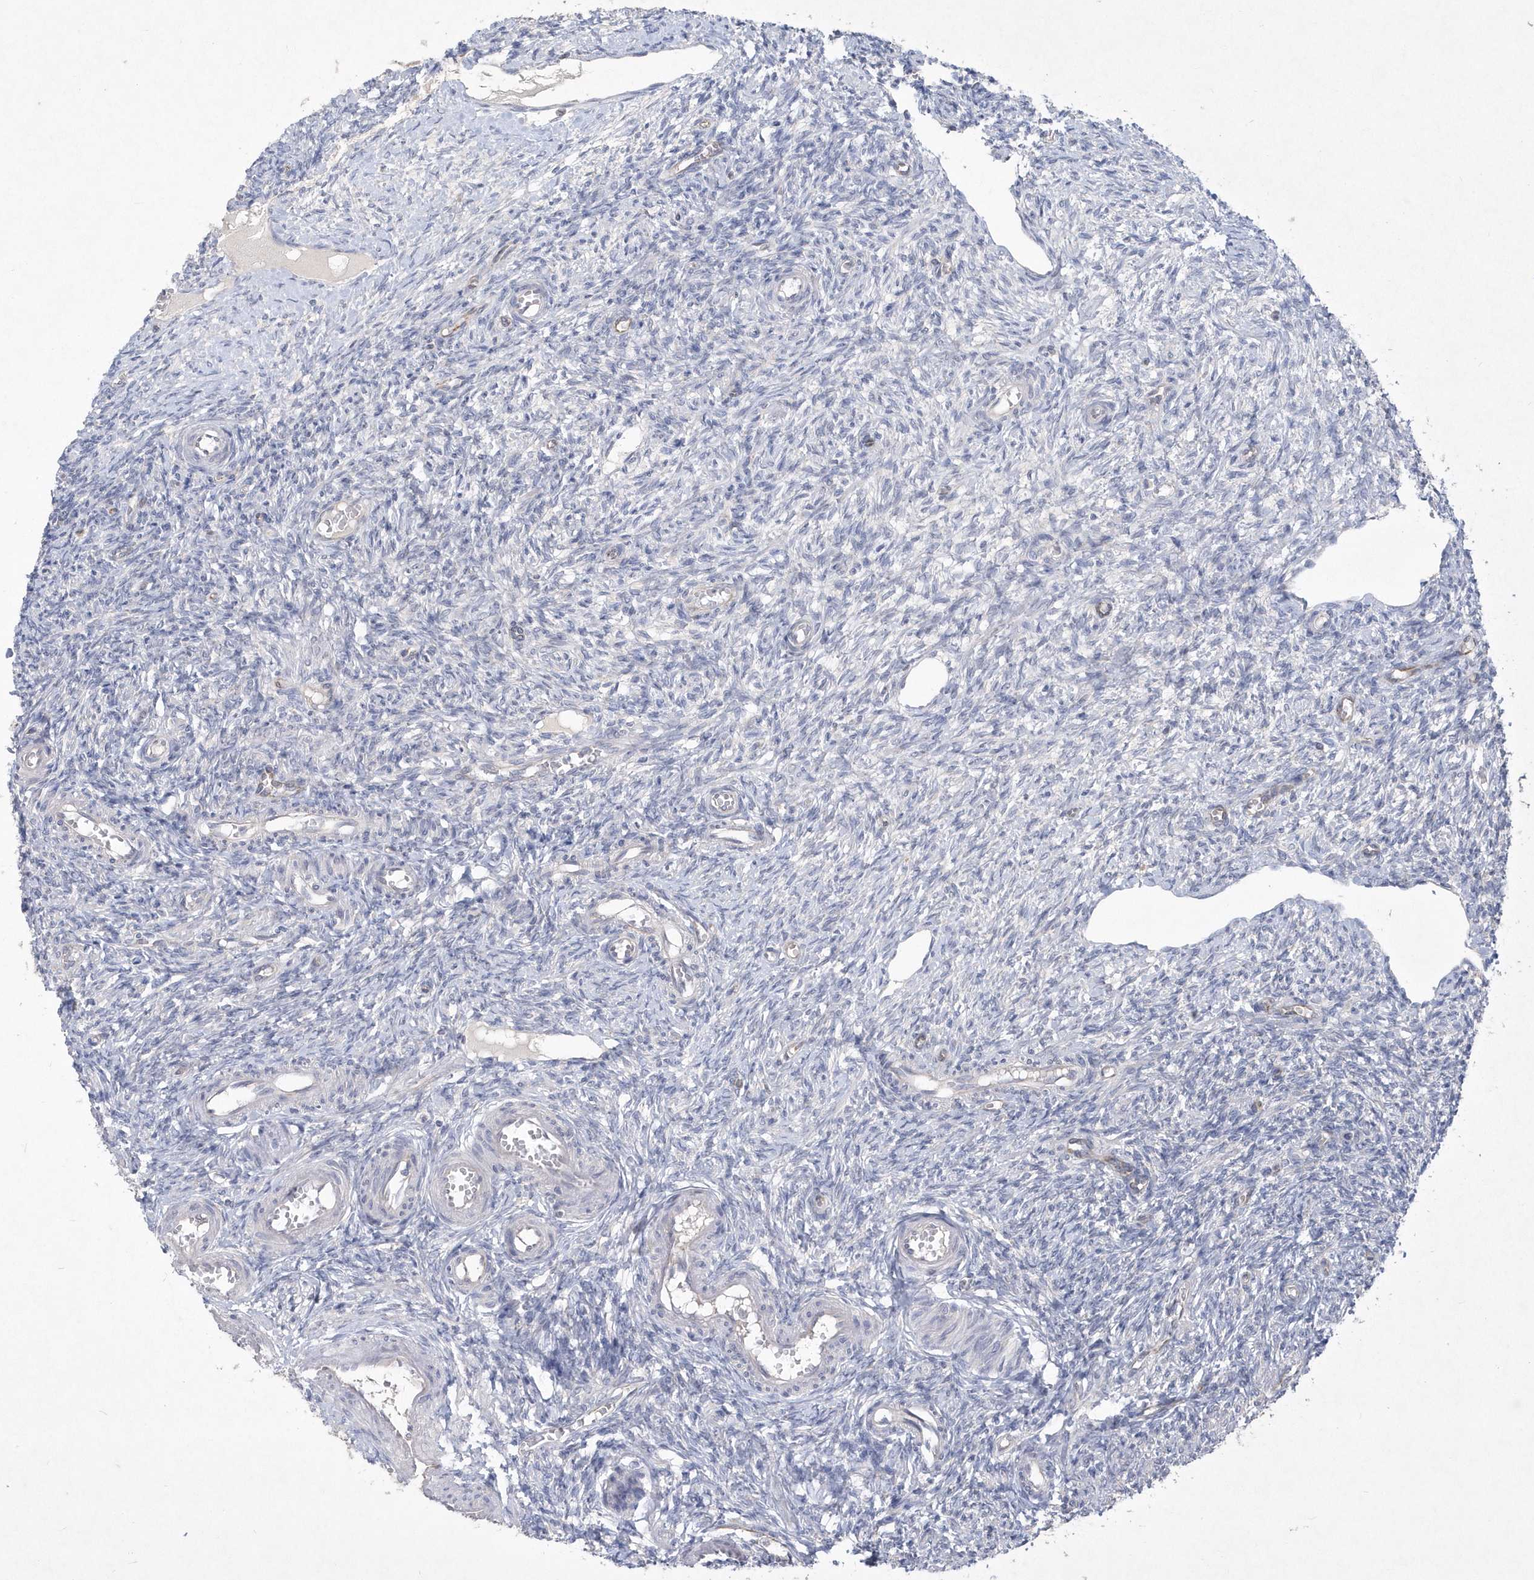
{"staining": {"intensity": "negative", "quantity": "none", "location": "none"}, "tissue": "ovary", "cell_type": "Ovarian stroma cells", "image_type": "normal", "snomed": [{"axis": "morphology", "description": "Normal tissue, NOS"}, {"axis": "topography", "description": "Ovary"}], "caption": "An immunohistochemistry (IHC) image of unremarkable ovary is shown. There is no staining in ovarian stroma cells of ovary.", "gene": "DGAT1", "patient": {"sex": "female", "age": 27}}